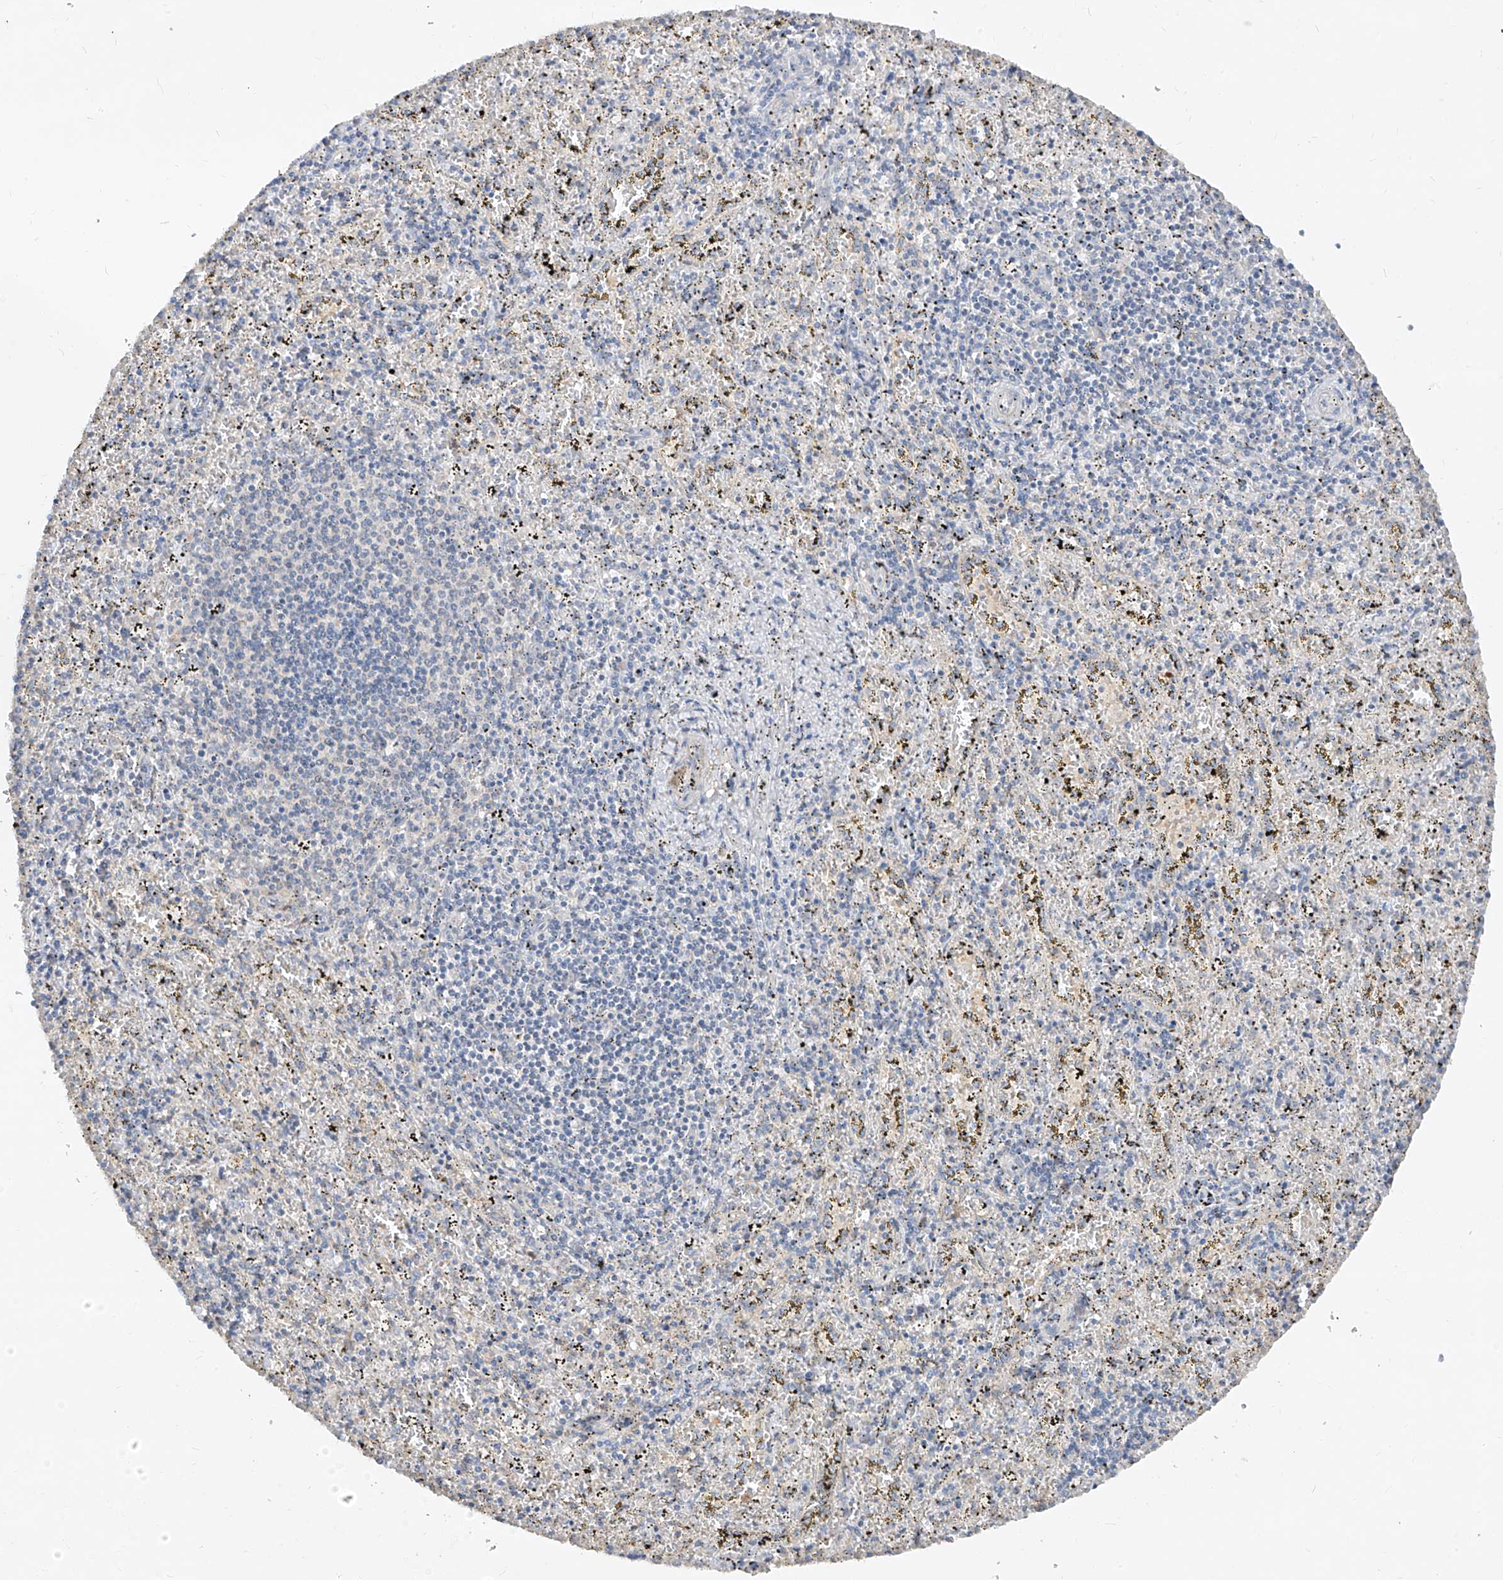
{"staining": {"intensity": "negative", "quantity": "none", "location": "none"}, "tissue": "spleen", "cell_type": "Cells in red pulp", "image_type": "normal", "snomed": [{"axis": "morphology", "description": "Normal tissue, NOS"}, {"axis": "topography", "description": "Spleen"}], "caption": "This is an IHC photomicrograph of normal spleen. There is no positivity in cells in red pulp.", "gene": "ABCD3", "patient": {"sex": "male", "age": 11}}